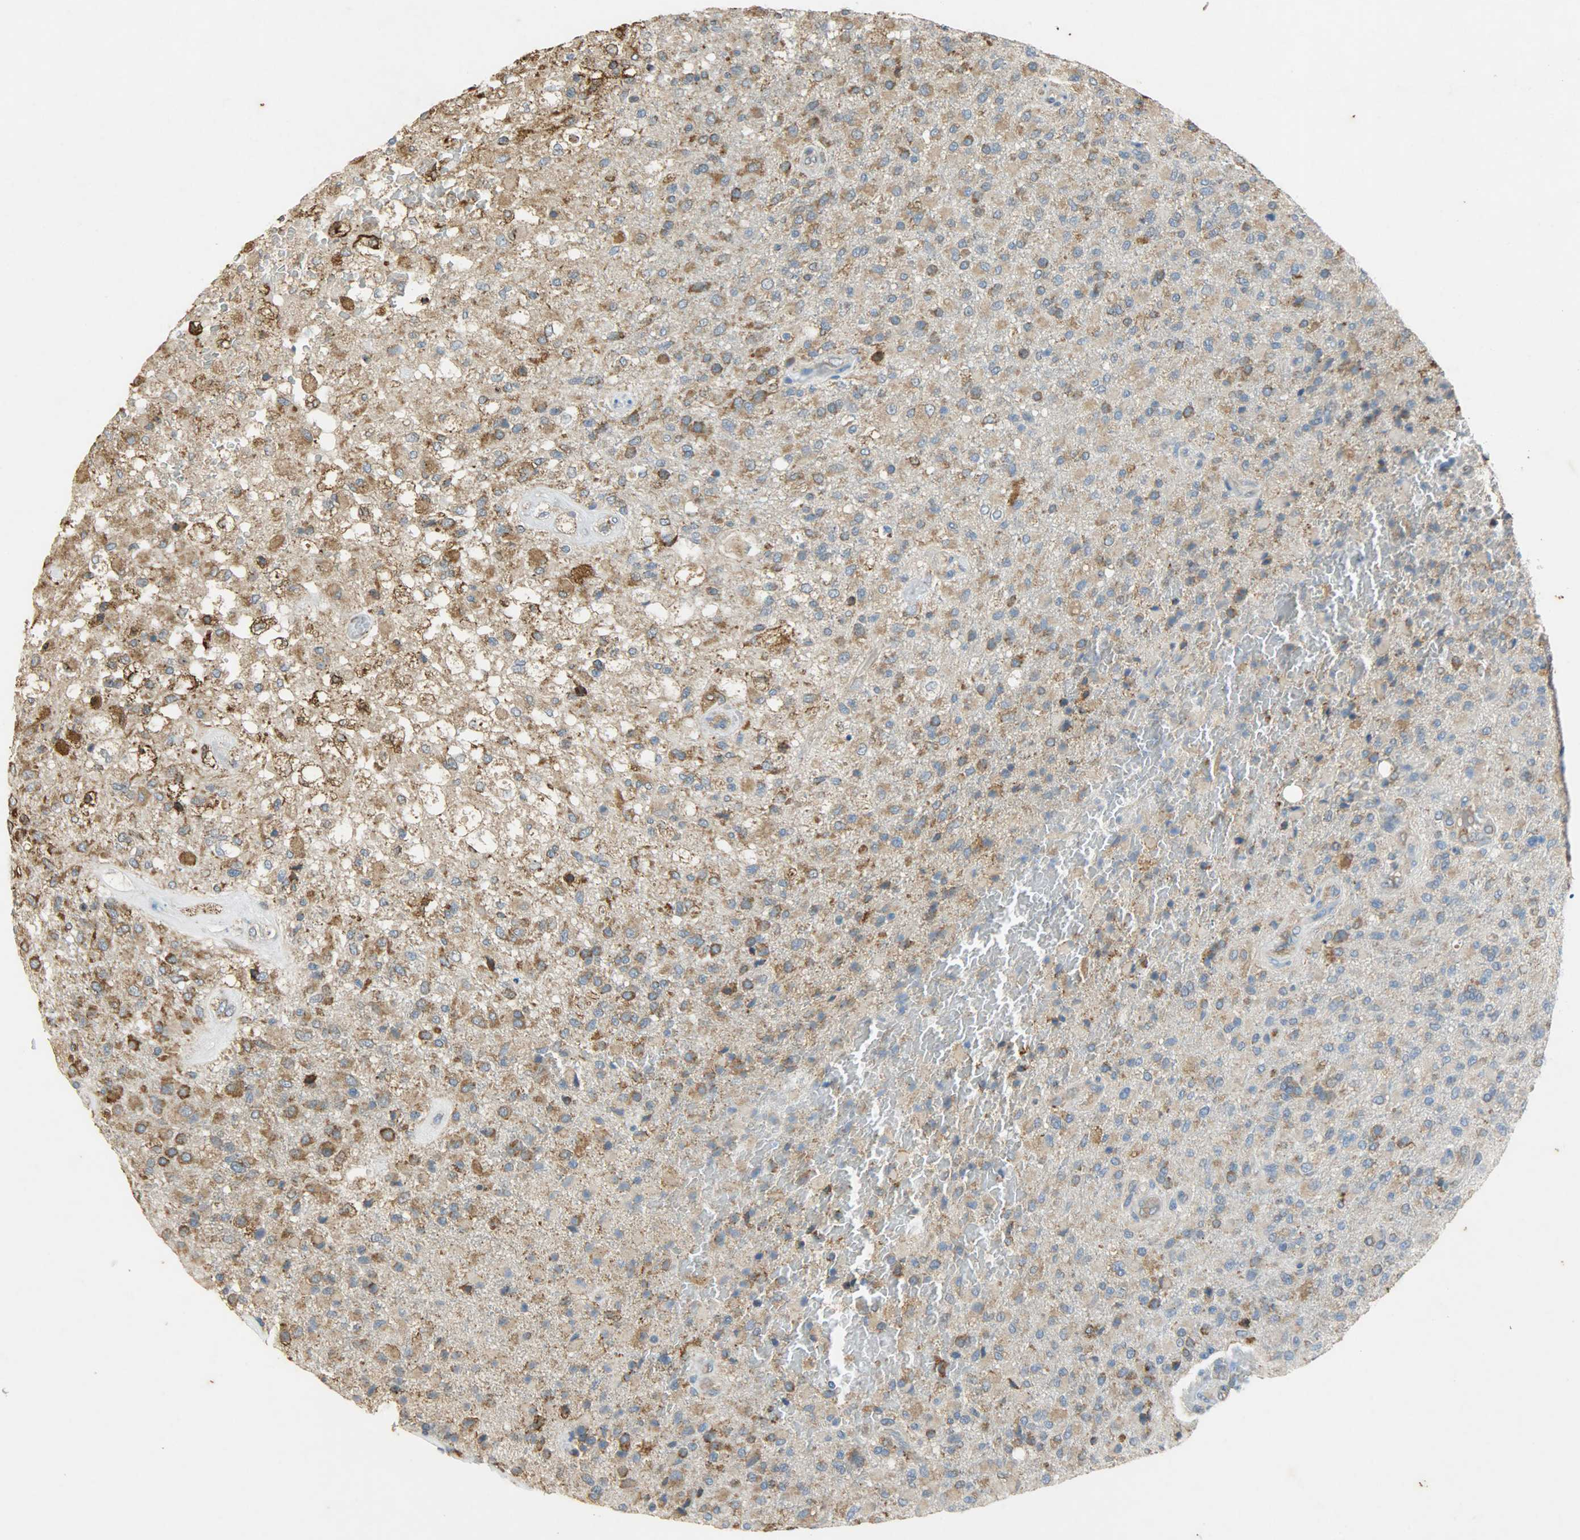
{"staining": {"intensity": "moderate", "quantity": ">75%", "location": "cytoplasmic/membranous"}, "tissue": "glioma", "cell_type": "Tumor cells", "image_type": "cancer", "snomed": [{"axis": "morphology", "description": "Glioma, malignant, High grade"}, {"axis": "topography", "description": "Brain"}], "caption": "Protein staining by IHC demonstrates moderate cytoplasmic/membranous expression in about >75% of tumor cells in malignant glioma (high-grade).", "gene": "HSPA5", "patient": {"sex": "male", "age": 71}}